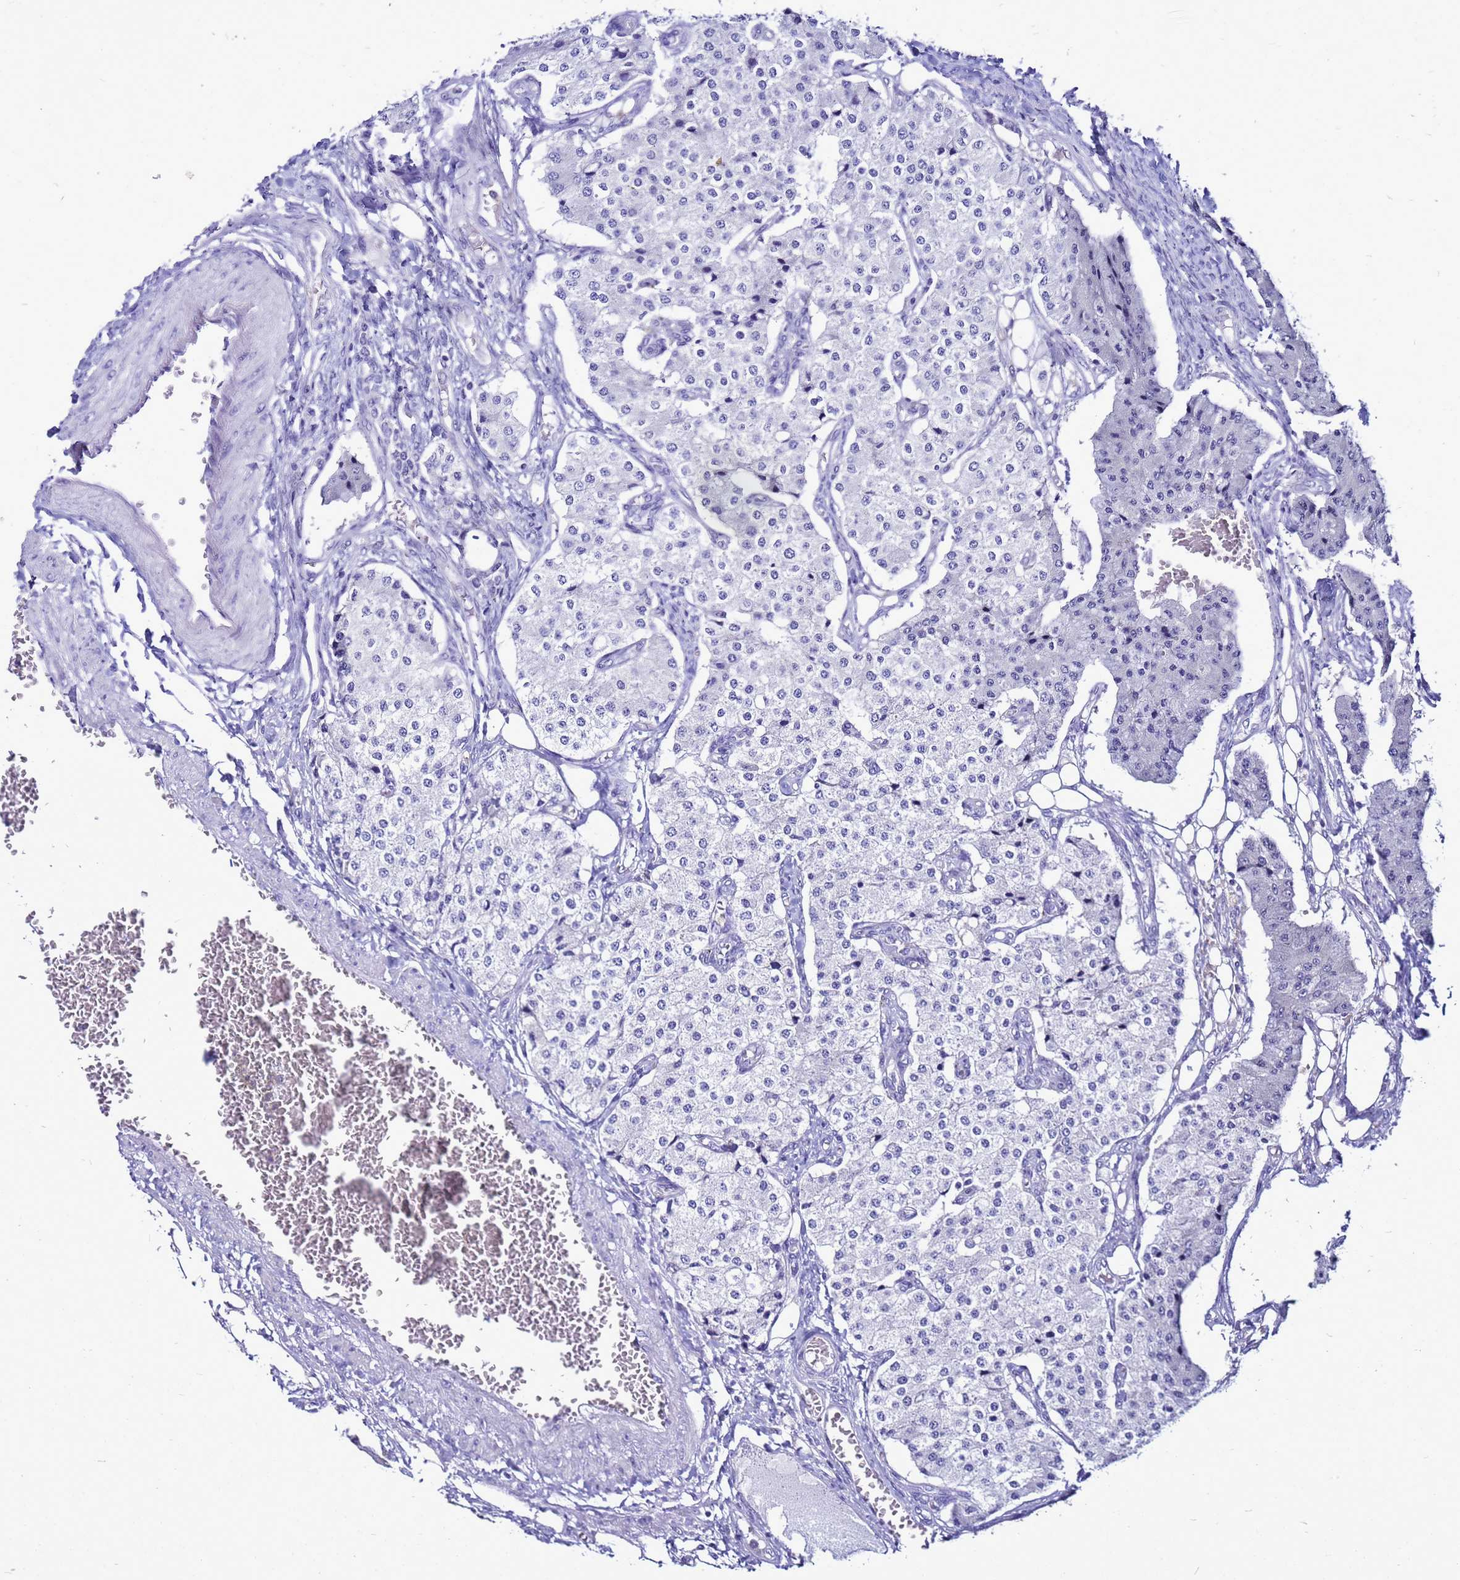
{"staining": {"intensity": "negative", "quantity": "none", "location": "none"}, "tissue": "carcinoid", "cell_type": "Tumor cells", "image_type": "cancer", "snomed": [{"axis": "morphology", "description": "Carcinoid, malignant, NOS"}, {"axis": "topography", "description": "Colon"}], "caption": "The micrograph demonstrates no staining of tumor cells in malignant carcinoid.", "gene": "CSTA", "patient": {"sex": "female", "age": 52}}